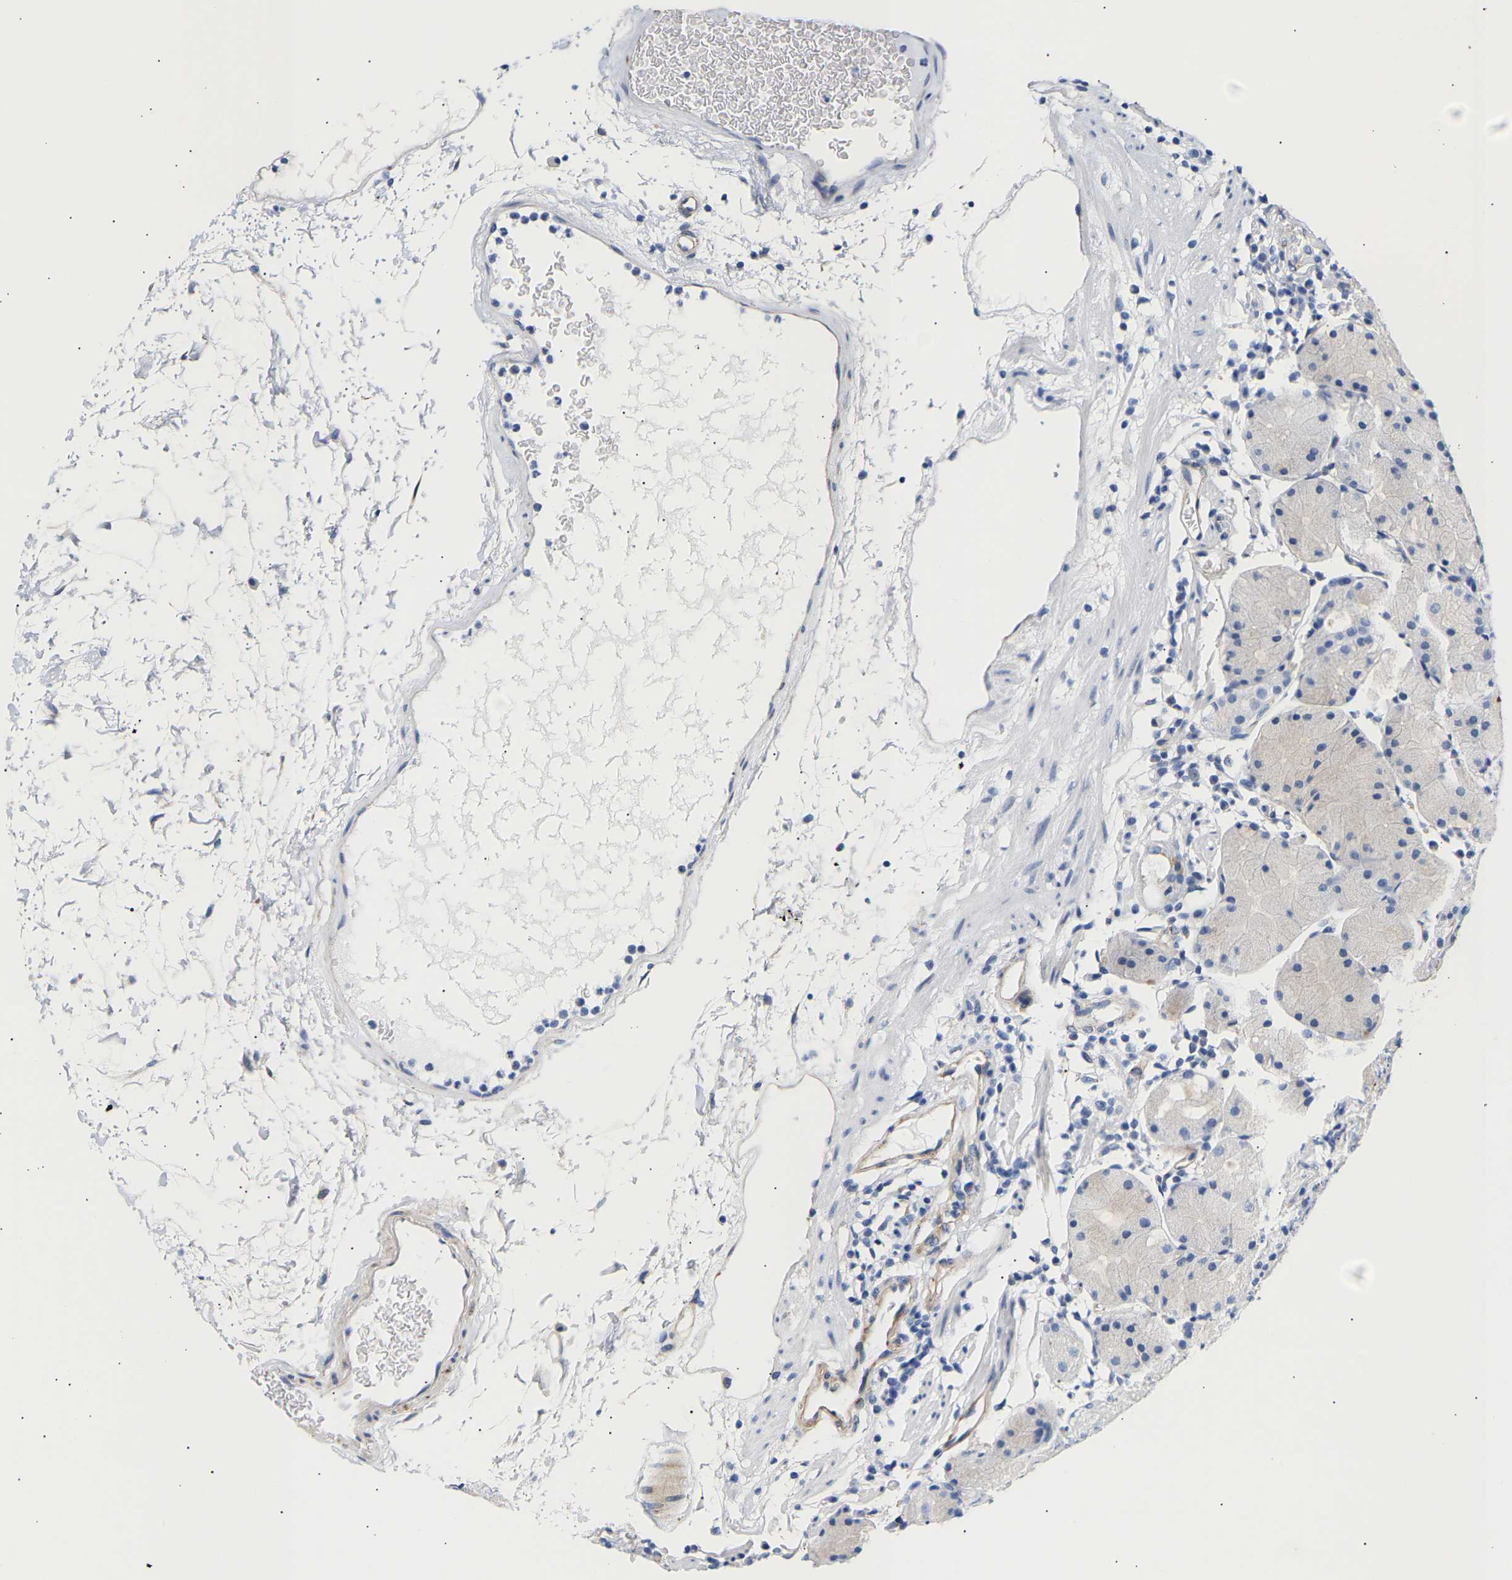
{"staining": {"intensity": "negative", "quantity": "none", "location": "none"}, "tissue": "stomach", "cell_type": "Glandular cells", "image_type": "normal", "snomed": [{"axis": "morphology", "description": "Normal tissue, NOS"}, {"axis": "topography", "description": "Stomach"}, {"axis": "topography", "description": "Stomach, lower"}], "caption": "IHC of benign human stomach demonstrates no positivity in glandular cells.", "gene": "IGFBP7", "patient": {"sex": "female", "age": 75}}